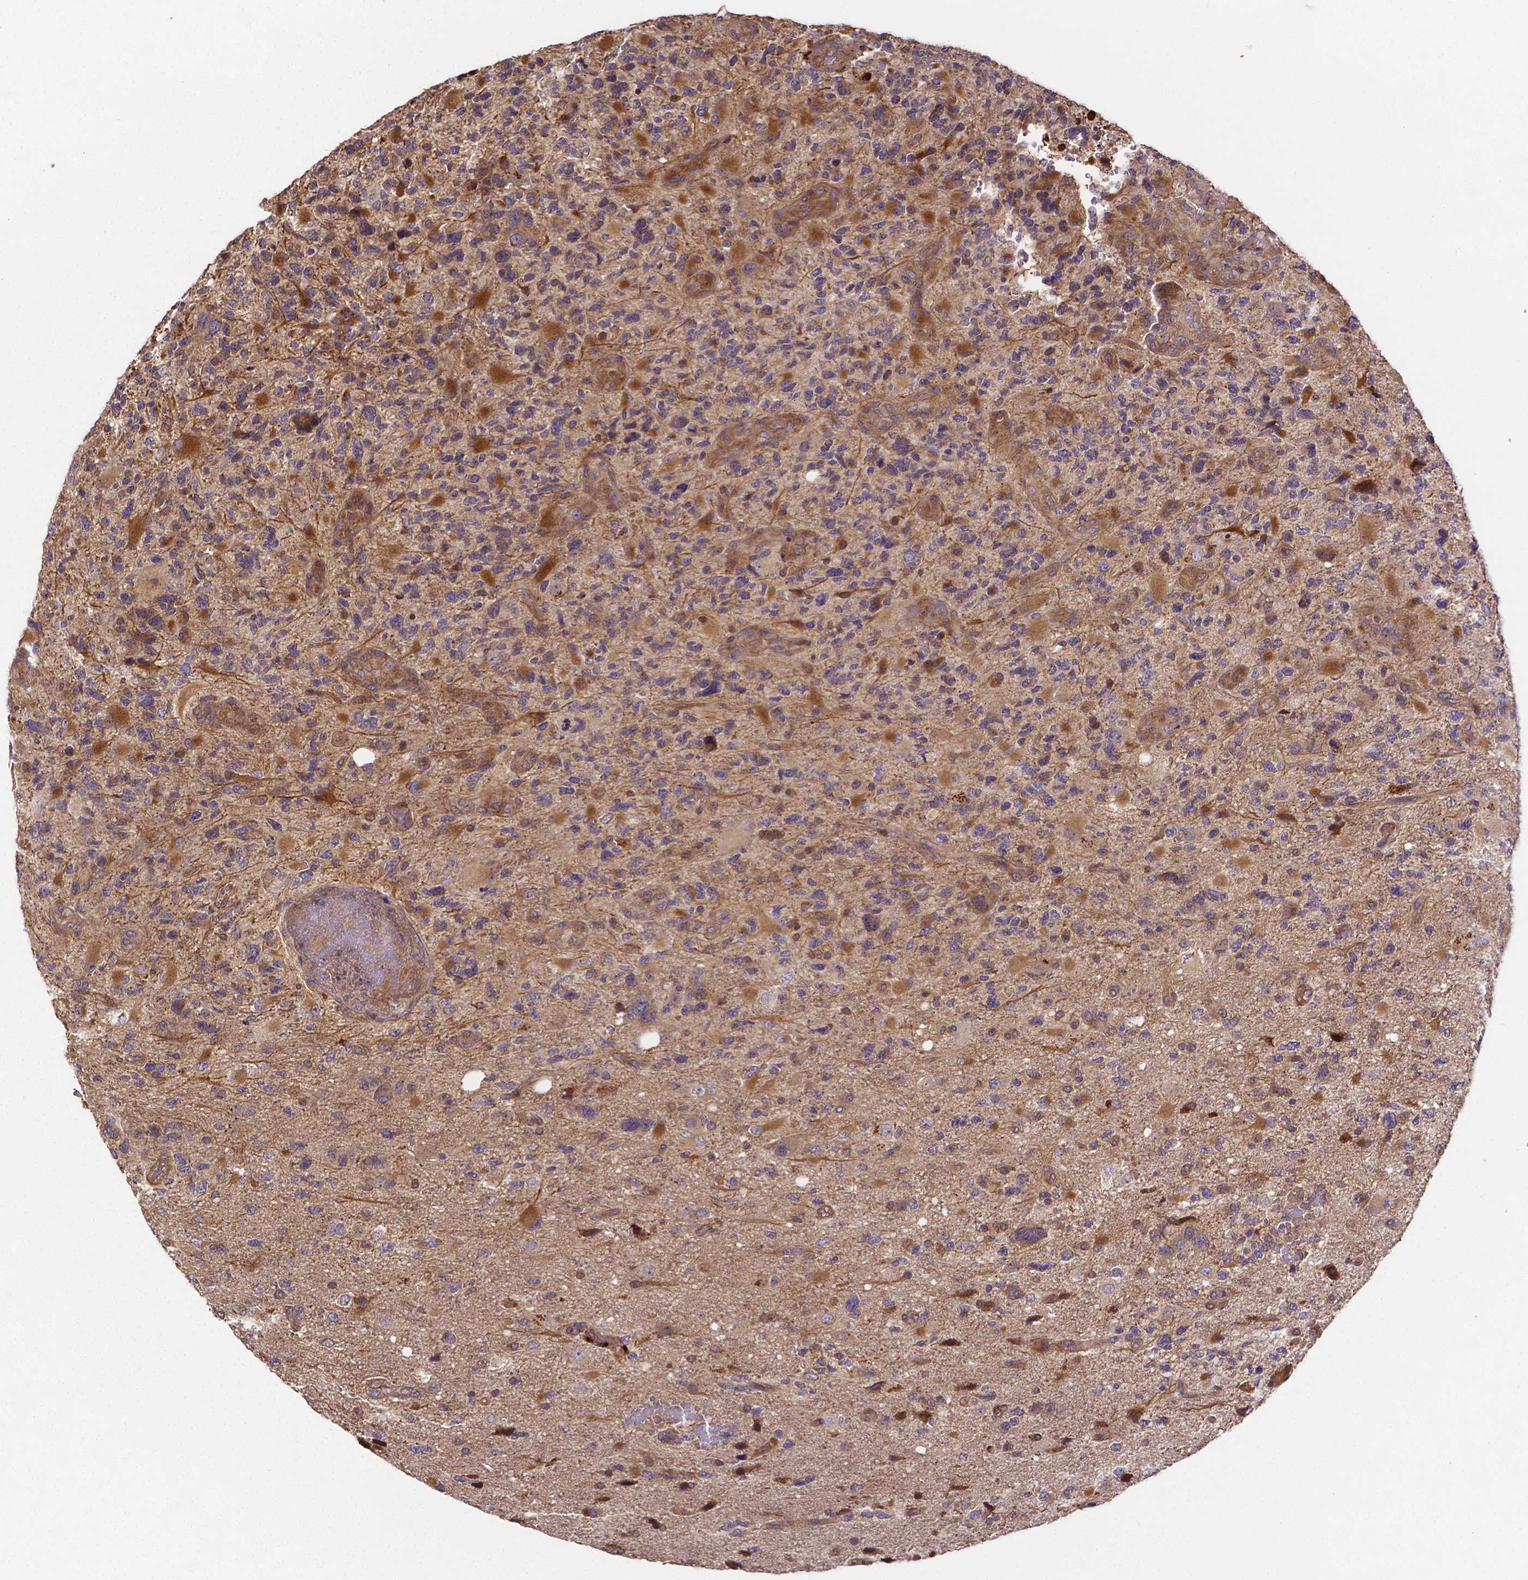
{"staining": {"intensity": "moderate", "quantity": "<25%", "location": "cytoplasmic/membranous"}, "tissue": "glioma", "cell_type": "Tumor cells", "image_type": "cancer", "snomed": [{"axis": "morphology", "description": "Glioma, malignant, High grade"}, {"axis": "topography", "description": "Brain"}], "caption": "Glioma was stained to show a protein in brown. There is low levels of moderate cytoplasmic/membranous expression in approximately <25% of tumor cells. (DAB (3,3'-diaminobenzidine) = brown stain, brightfield microscopy at high magnification).", "gene": "RNF123", "patient": {"sex": "female", "age": 71}}